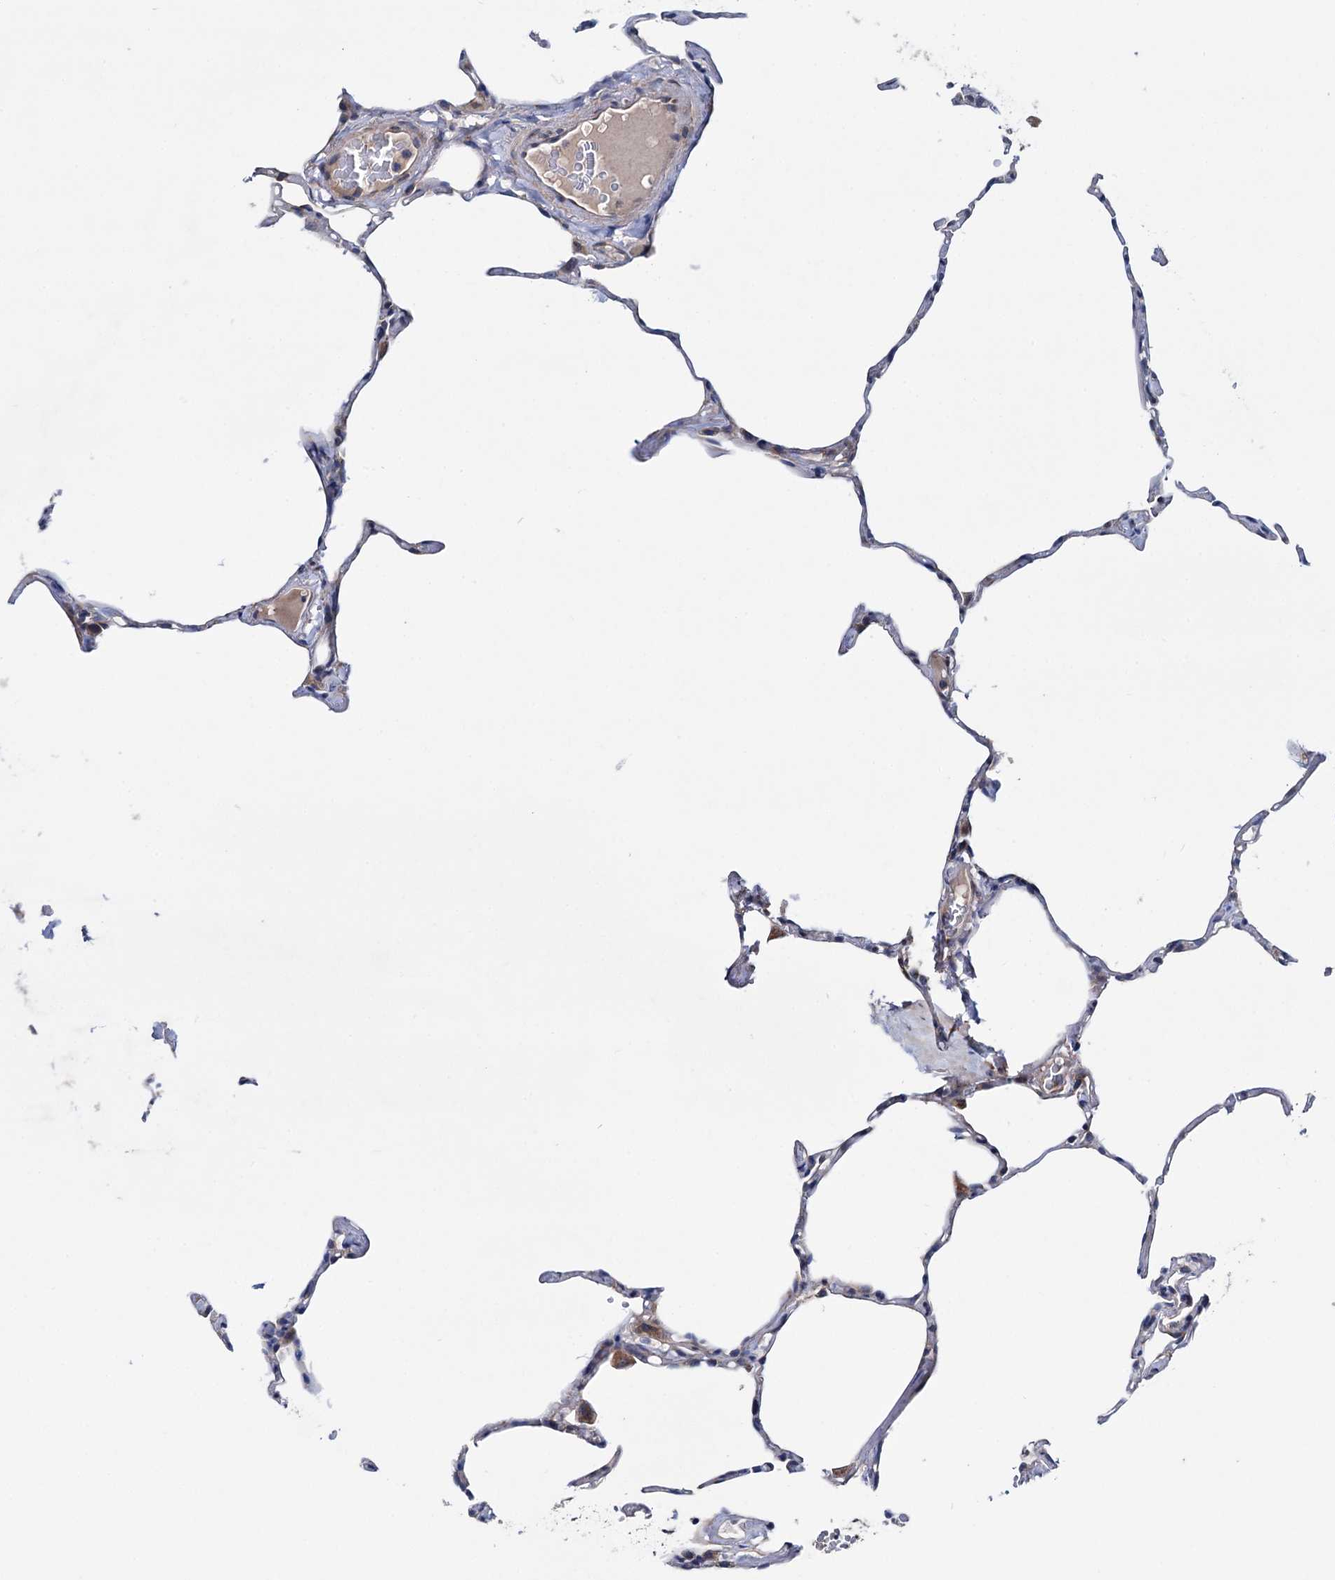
{"staining": {"intensity": "negative", "quantity": "none", "location": "none"}, "tissue": "lung", "cell_type": "Alveolar cells", "image_type": "normal", "snomed": [{"axis": "morphology", "description": "Normal tissue, NOS"}, {"axis": "topography", "description": "Lung"}], "caption": "This micrograph is of unremarkable lung stained with immunohistochemistry (IHC) to label a protein in brown with the nuclei are counter-stained blue. There is no expression in alveolar cells.", "gene": "EYA4", "patient": {"sex": "male", "age": 65}}